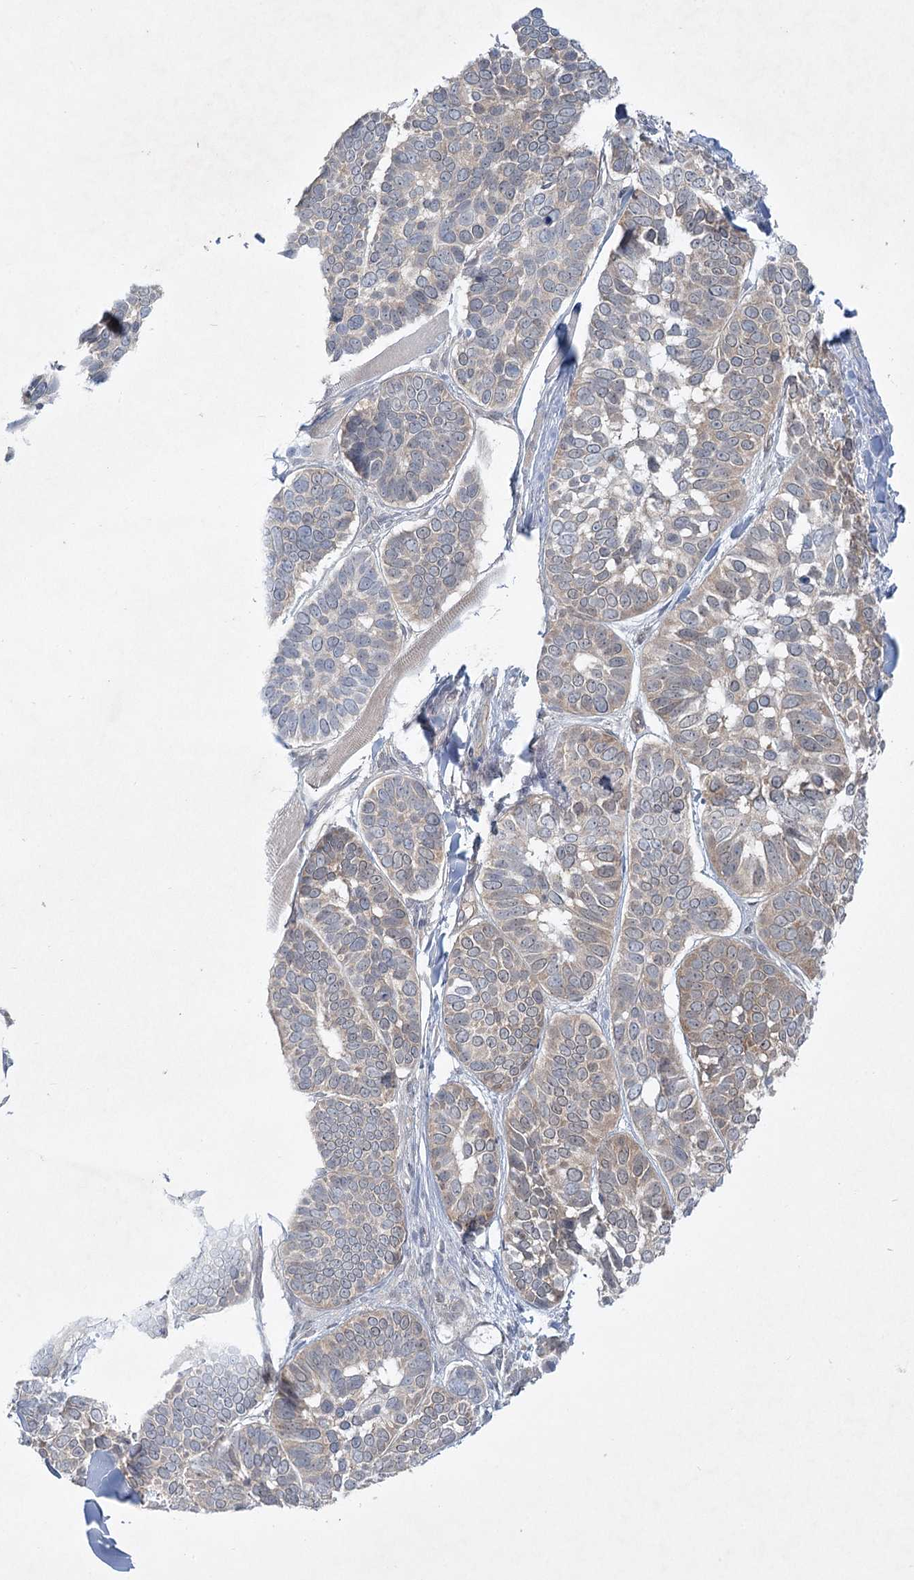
{"staining": {"intensity": "weak", "quantity": "25%-75%", "location": "cytoplasmic/membranous"}, "tissue": "skin cancer", "cell_type": "Tumor cells", "image_type": "cancer", "snomed": [{"axis": "morphology", "description": "Basal cell carcinoma"}, {"axis": "topography", "description": "Skin"}], "caption": "Skin cancer stained for a protein displays weak cytoplasmic/membranous positivity in tumor cells.", "gene": "AAMDC", "patient": {"sex": "male", "age": 62}}